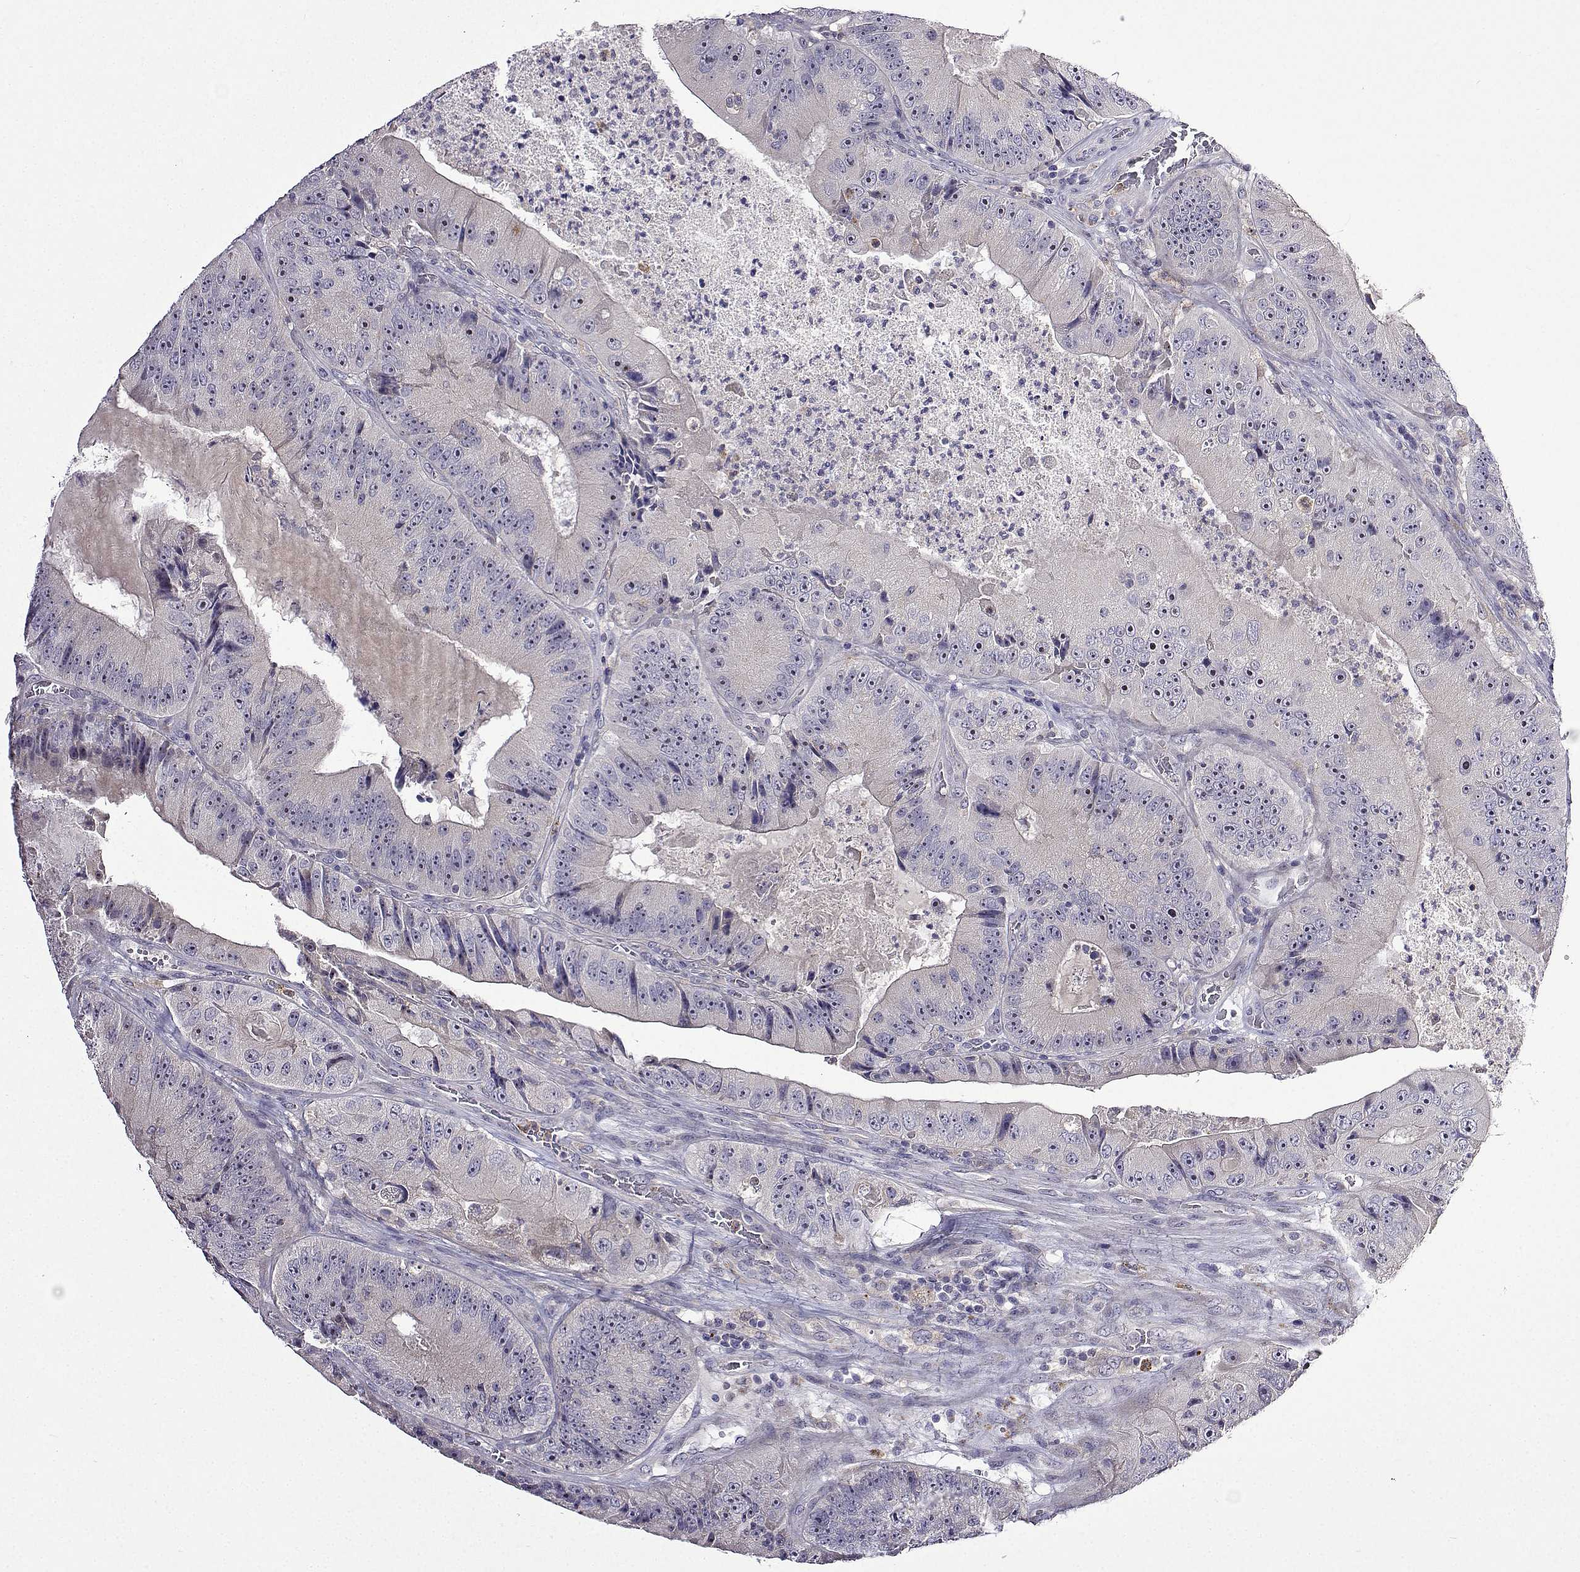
{"staining": {"intensity": "negative", "quantity": "none", "location": "none"}, "tissue": "colorectal cancer", "cell_type": "Tumor cells", "image_type": "cancer", "snomed": [{"axis": "morphology", "description": "Adenocarcinoma, NOS"}, {"axis": "topography", "description": "Colon"}], "caption": "Immunohistochemical staining of colorectal cancer (adenocarcinoma) exhibits no significant positivity in tumor cells. The staining was performed using DAB to visualize the protein expression in brown, while the nuclei were stained in blue with hematoxylin (Magnification: 20x).", "gene": "SULT2A1", "patient": {"sex": "female", "age": 86}}